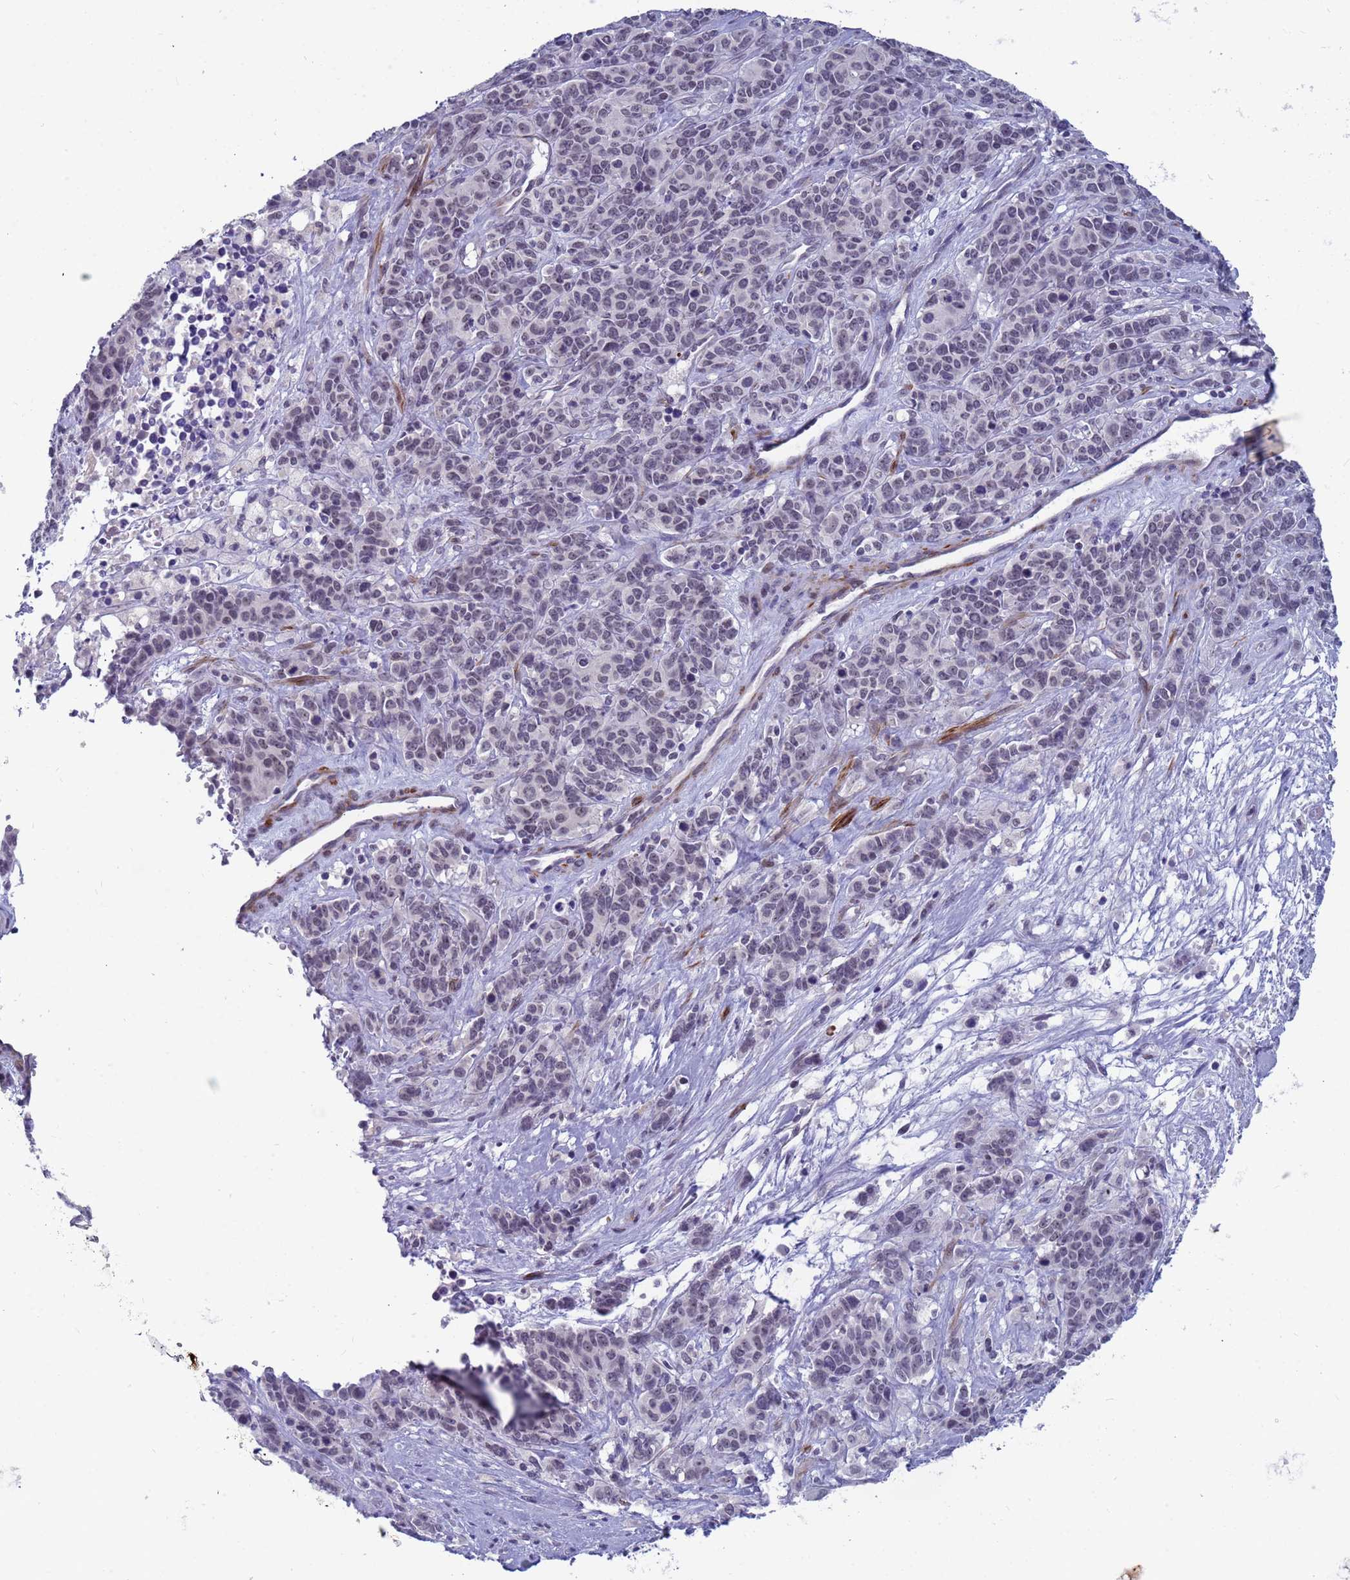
{"staining": {"intensity": "negative", "quantity": "none", "location": "none"}, "tissue": "cervical cancer", "cell_type": "Tumor cells", "image_type": "cancer", "snomed": [{"axis": "morphology", "description": "Squamous cell carcinoma, NOS"}, {"axis": "topography", "description": "Cervix"}], "caption": "A high-resolution photomicrograph shows immunohistochemistry staining of cervical squamous cell carcinoma, which shows no significant expression in tumor cells.", "gene": "CXorf65", "patient": {"sex": "female", "age": 60}}